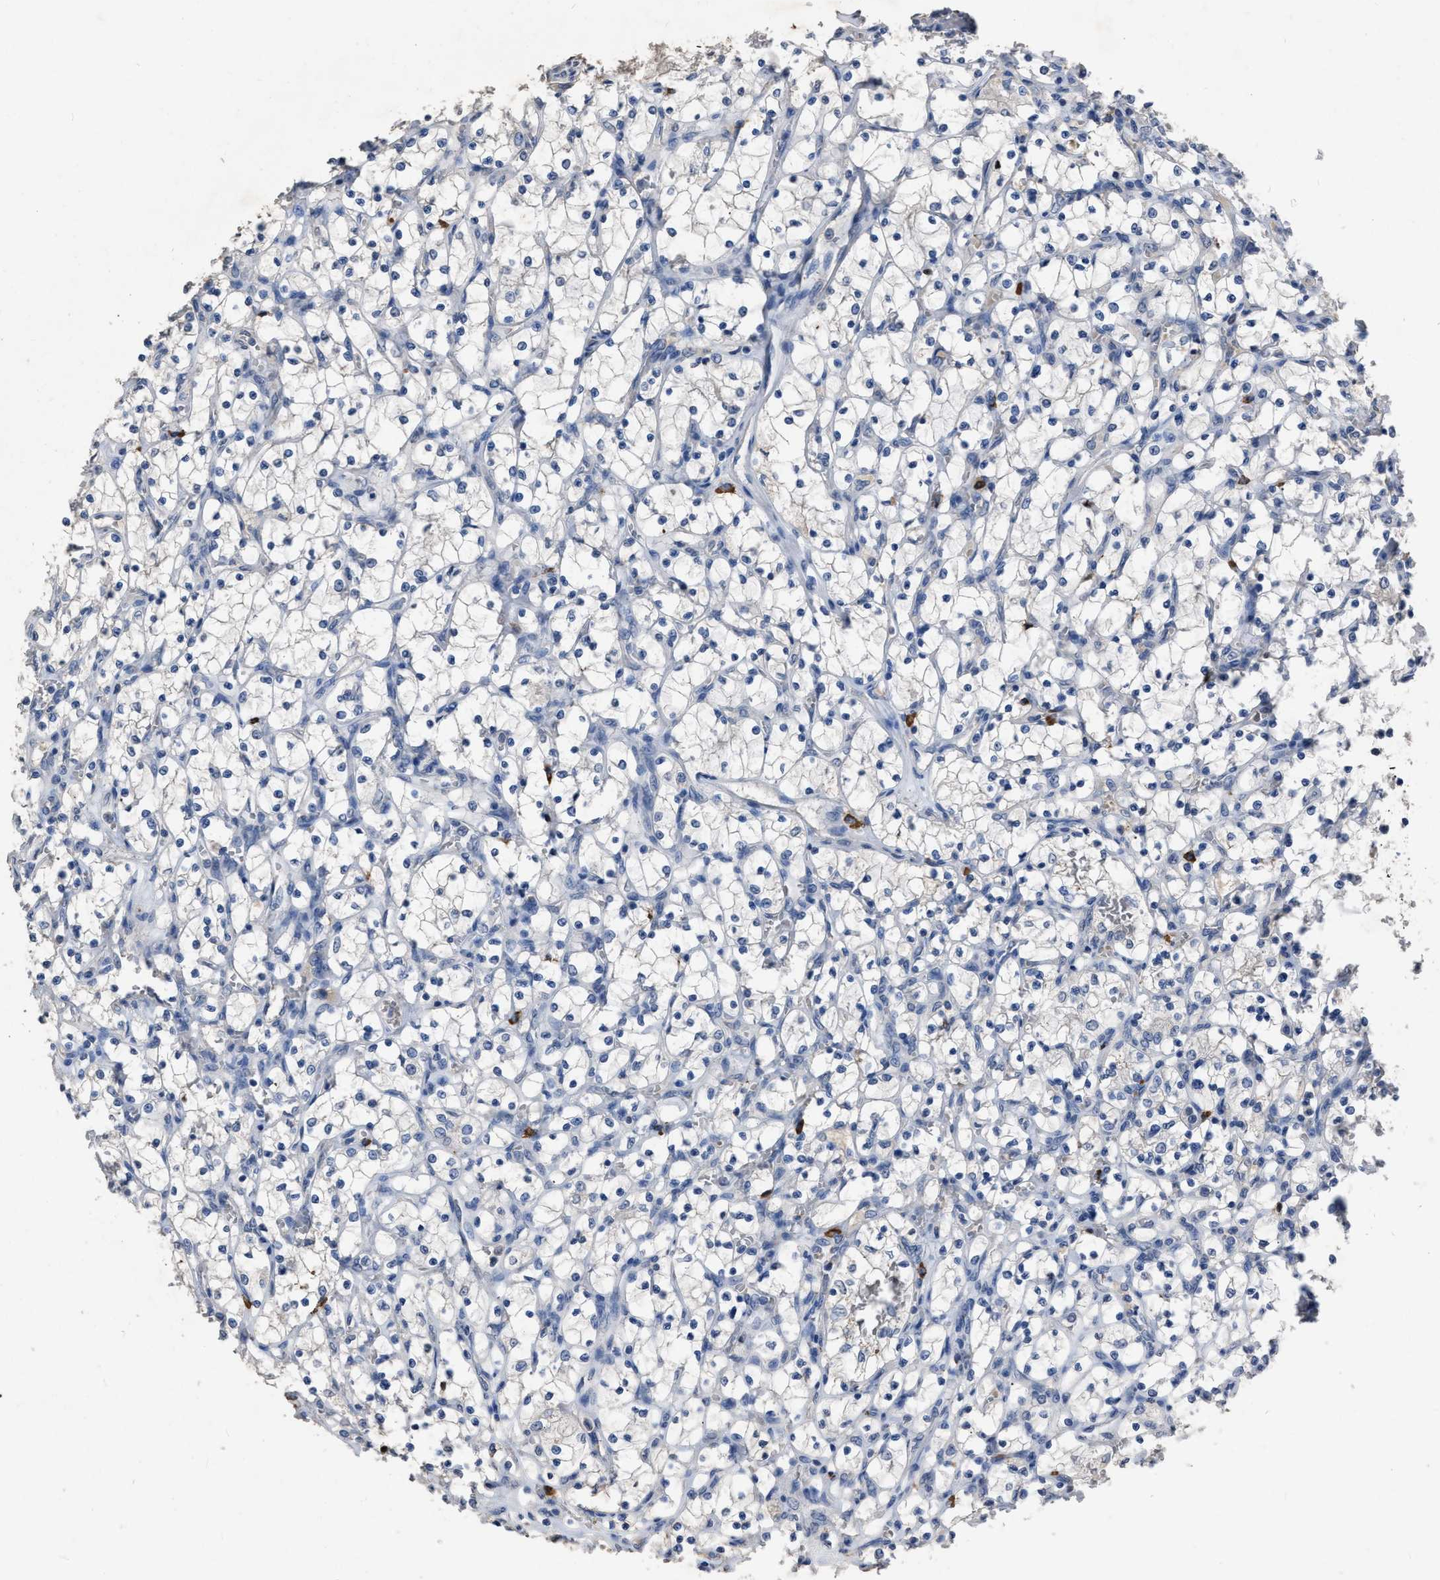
{"staining": {"intensity": "negative", "quantity": "none", "location": "none"}, "tissue": "renal cancer", "cell_type": "Tumor cells", "image_type": "cancer", "snomed": [{"axis": "morphology", "description": "Adenocarcinoma, NOS"}, {"axis": "topography", "description": "Kidney"}], "caption": "An immunohistochemistry (IHC) image of renal cancer is shown. There is no staining in tumor cells of renal cancer.", "gene": "HABP2", "patient": {"sex": "female", "age": 69}}